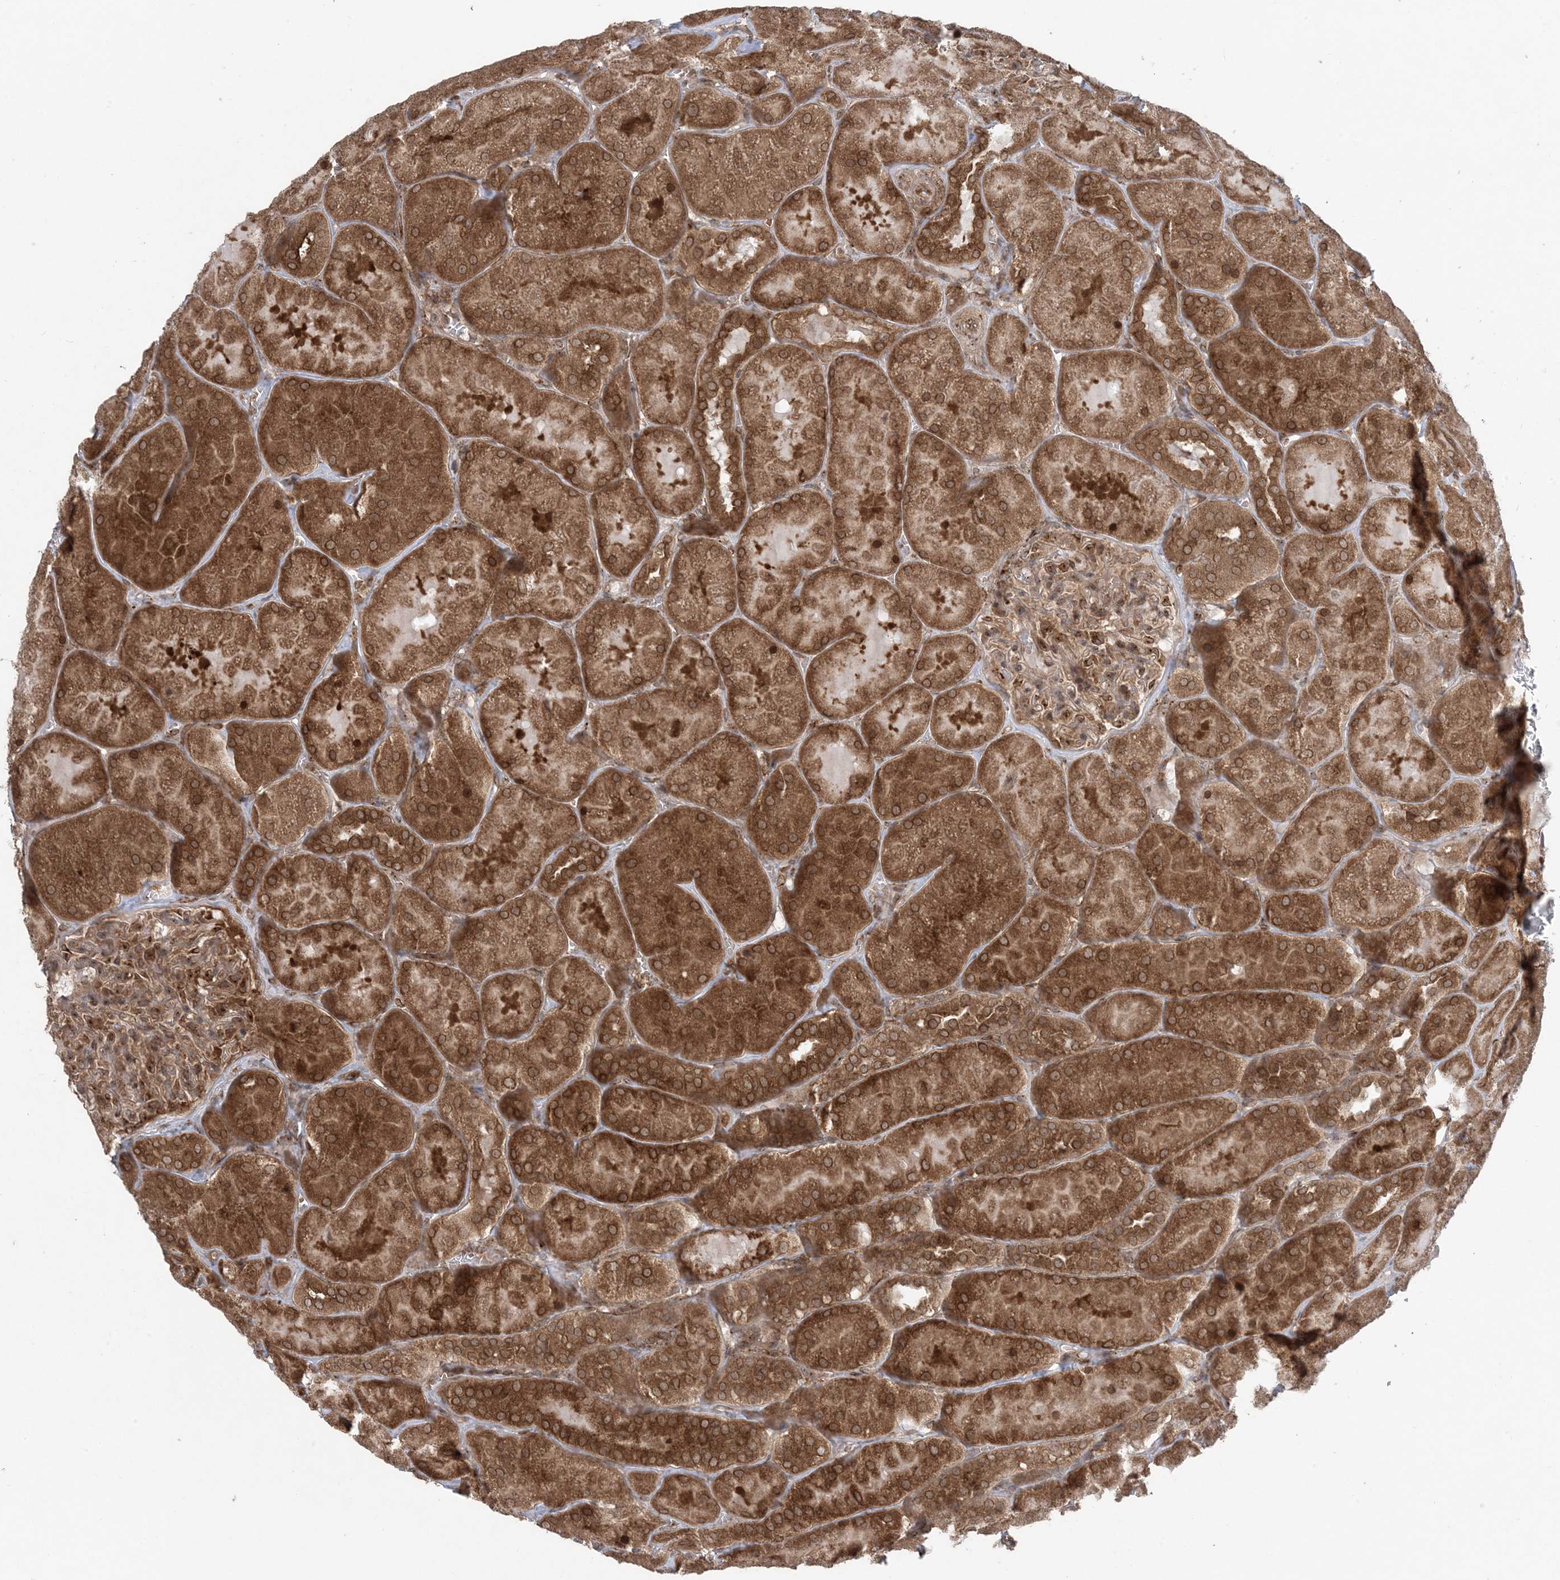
{"staining": {"intensity": "moderate", "quantity": ">75%", "location": "cytoplasmic/membranous"}, "tissue": "kidney", "cell_type": "Cells in glomeruli", "image_type": "normal", "snomed": [{"axis": "morphology", "description": "Normal tissue, NOS"}, {"axis": "topography", "description": "Kidney"}], "caption": "A medium amount of moderate cytoplasmic/membranous expression is appreciated in about >75% of cells in glomeruli in benign kidney.", "gene": "DDX19B", "patient": {"sex": "male", "age": 28}}